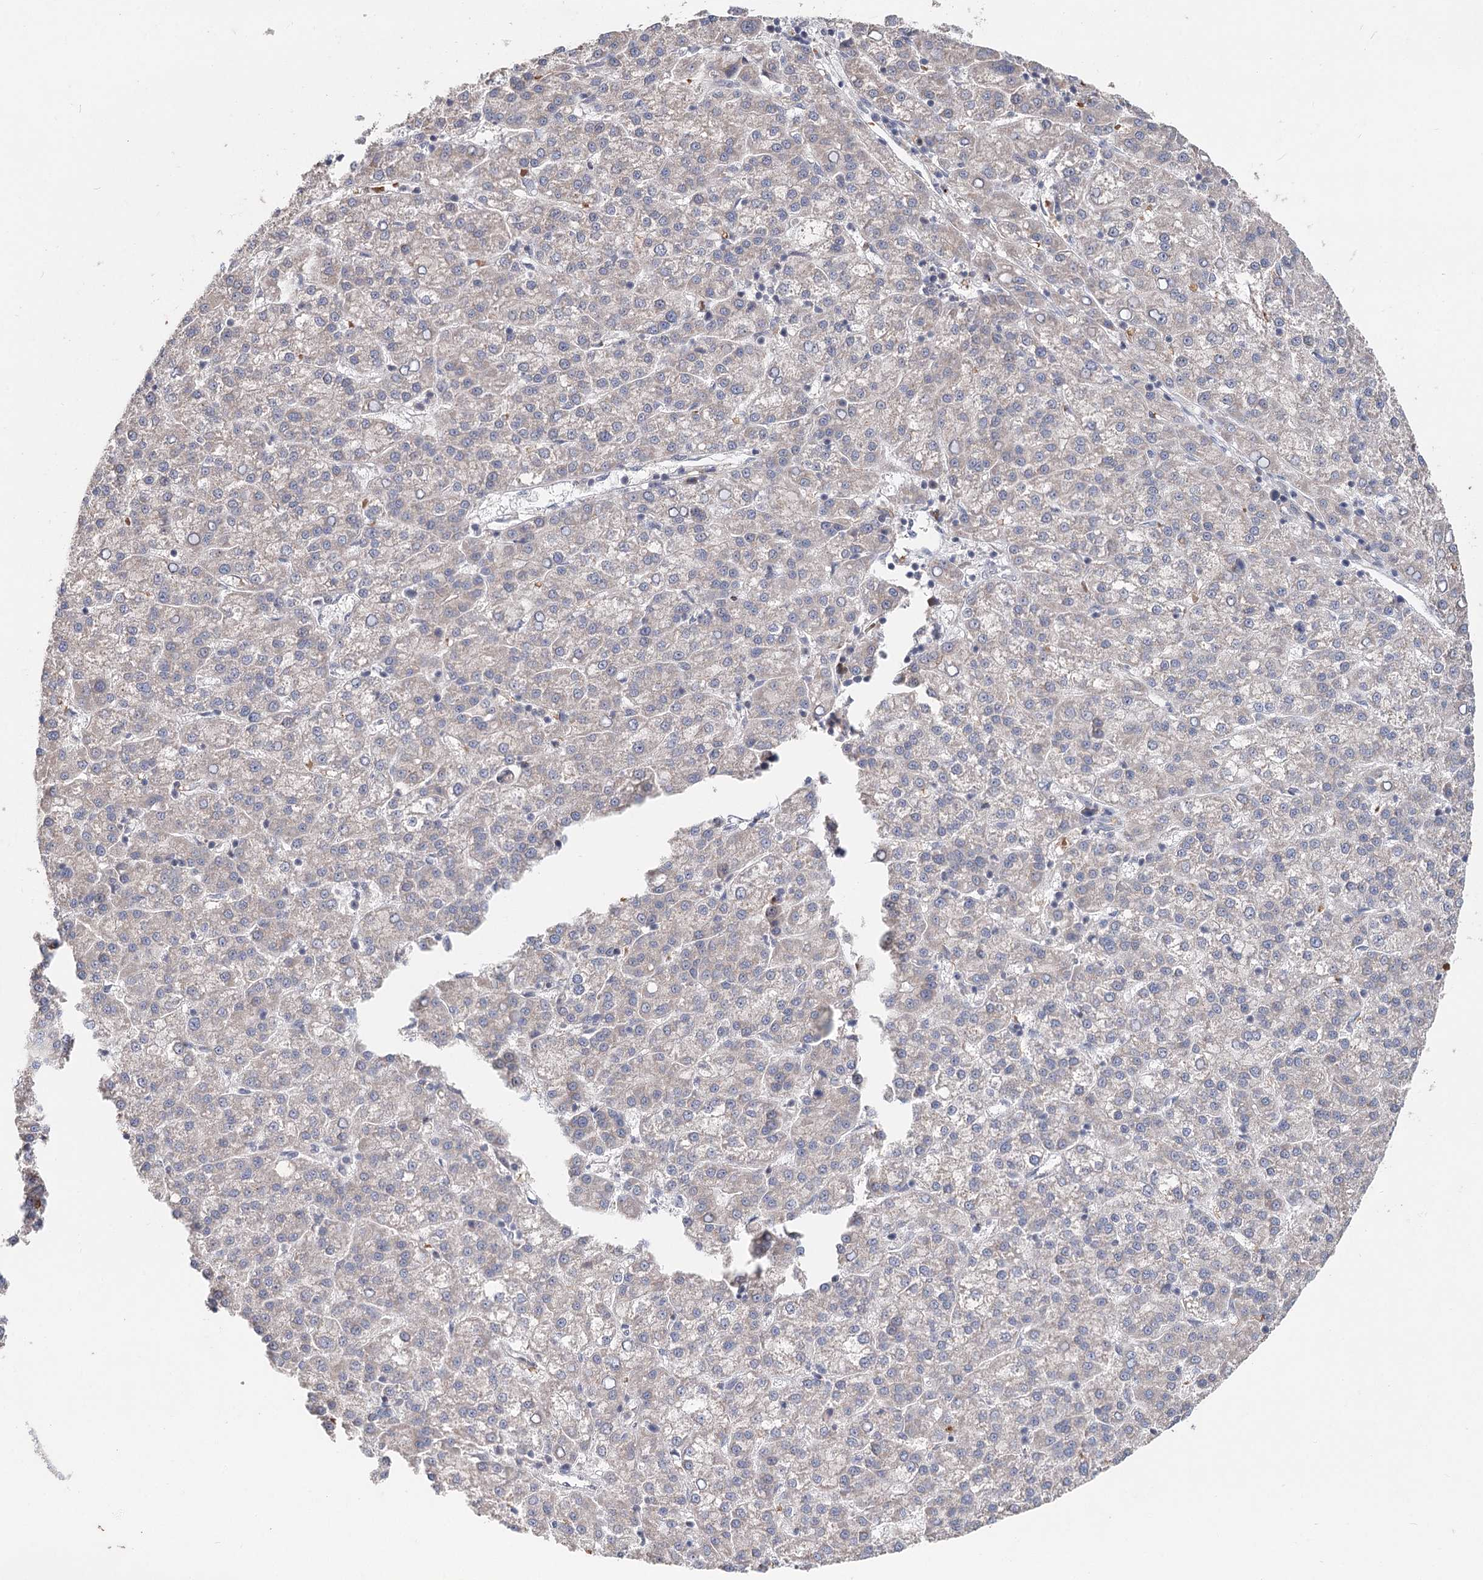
{"staining": {"intensity": "negative", "quantity": "none", "location": "none"}, "tissue": "liver cancer", "cell_type": "Tumor cells", "image_type": "cancer", "snomed": [{"axis": "morphology", "description": "Carcinoma, Hepatocellular, NOS"}, {"axis": "topography", "description": "Liver"}], "caption": "A histopathology image of liver cancer stained for a protein shows no brown staining in tumor cells. (Immunohistochemistry, brightfield microscopy, high magnification).", "gene": "FBXO7", "patient": {"sex": "female", "age": 58}}